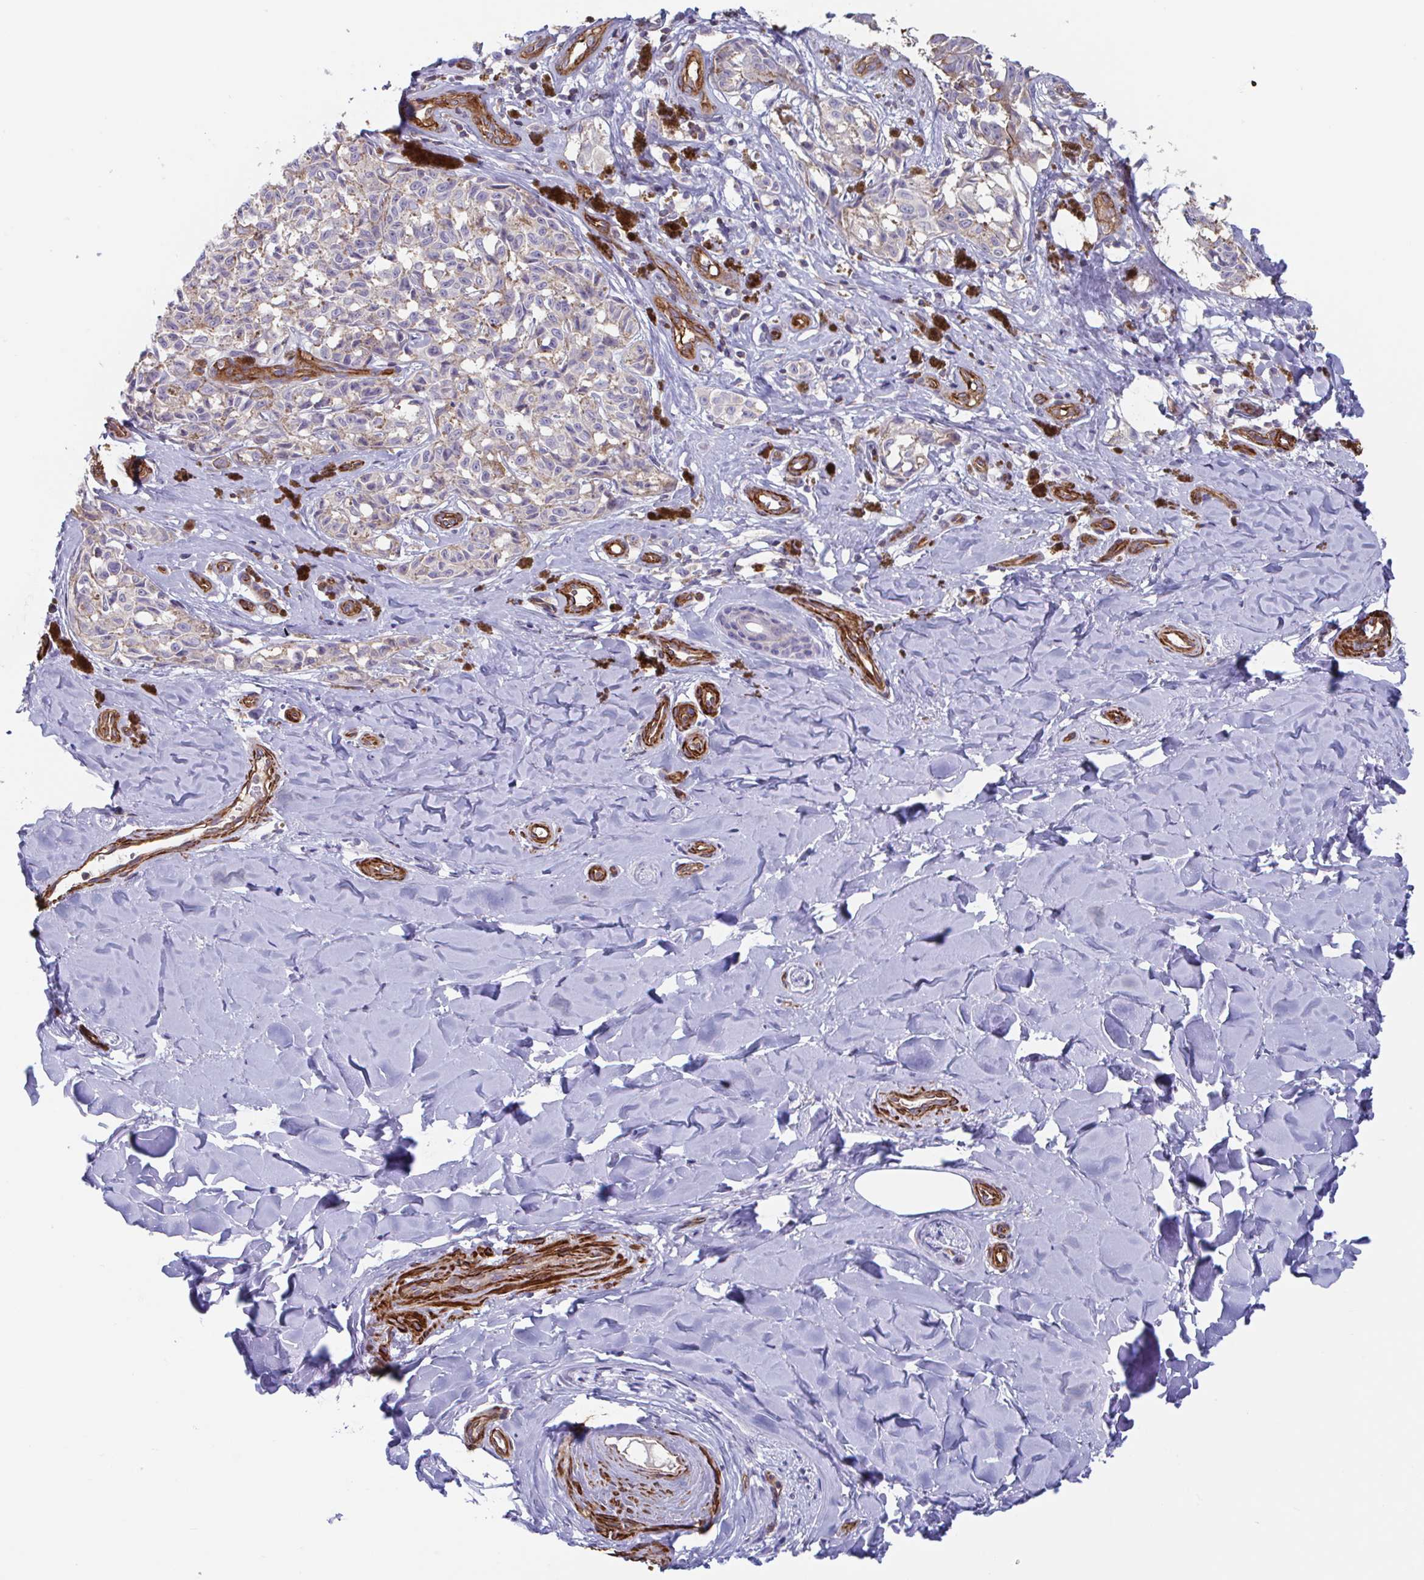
{"staining": {"intensity": "weak", "quantity": "25%-75%", "location": "cytoplasmic/membranous"}, "tissue": "melanoma", "cell_type": "Tumor cells", "image_type": "cancer", "snomed": [{"axis": "morphology", "description": "Malignant melanoma, NOS"}, {"axis": "topography", "description": "Skin"}], "caption": "Approximately 25%-75% of tumor cells in melanoma demonstrate weak cytoplasmic/membranous protein expression as visualized by brown immunohistochemical staining.", "gene": "SHISA7", "patient": {"sex": "female", "age": 65}}